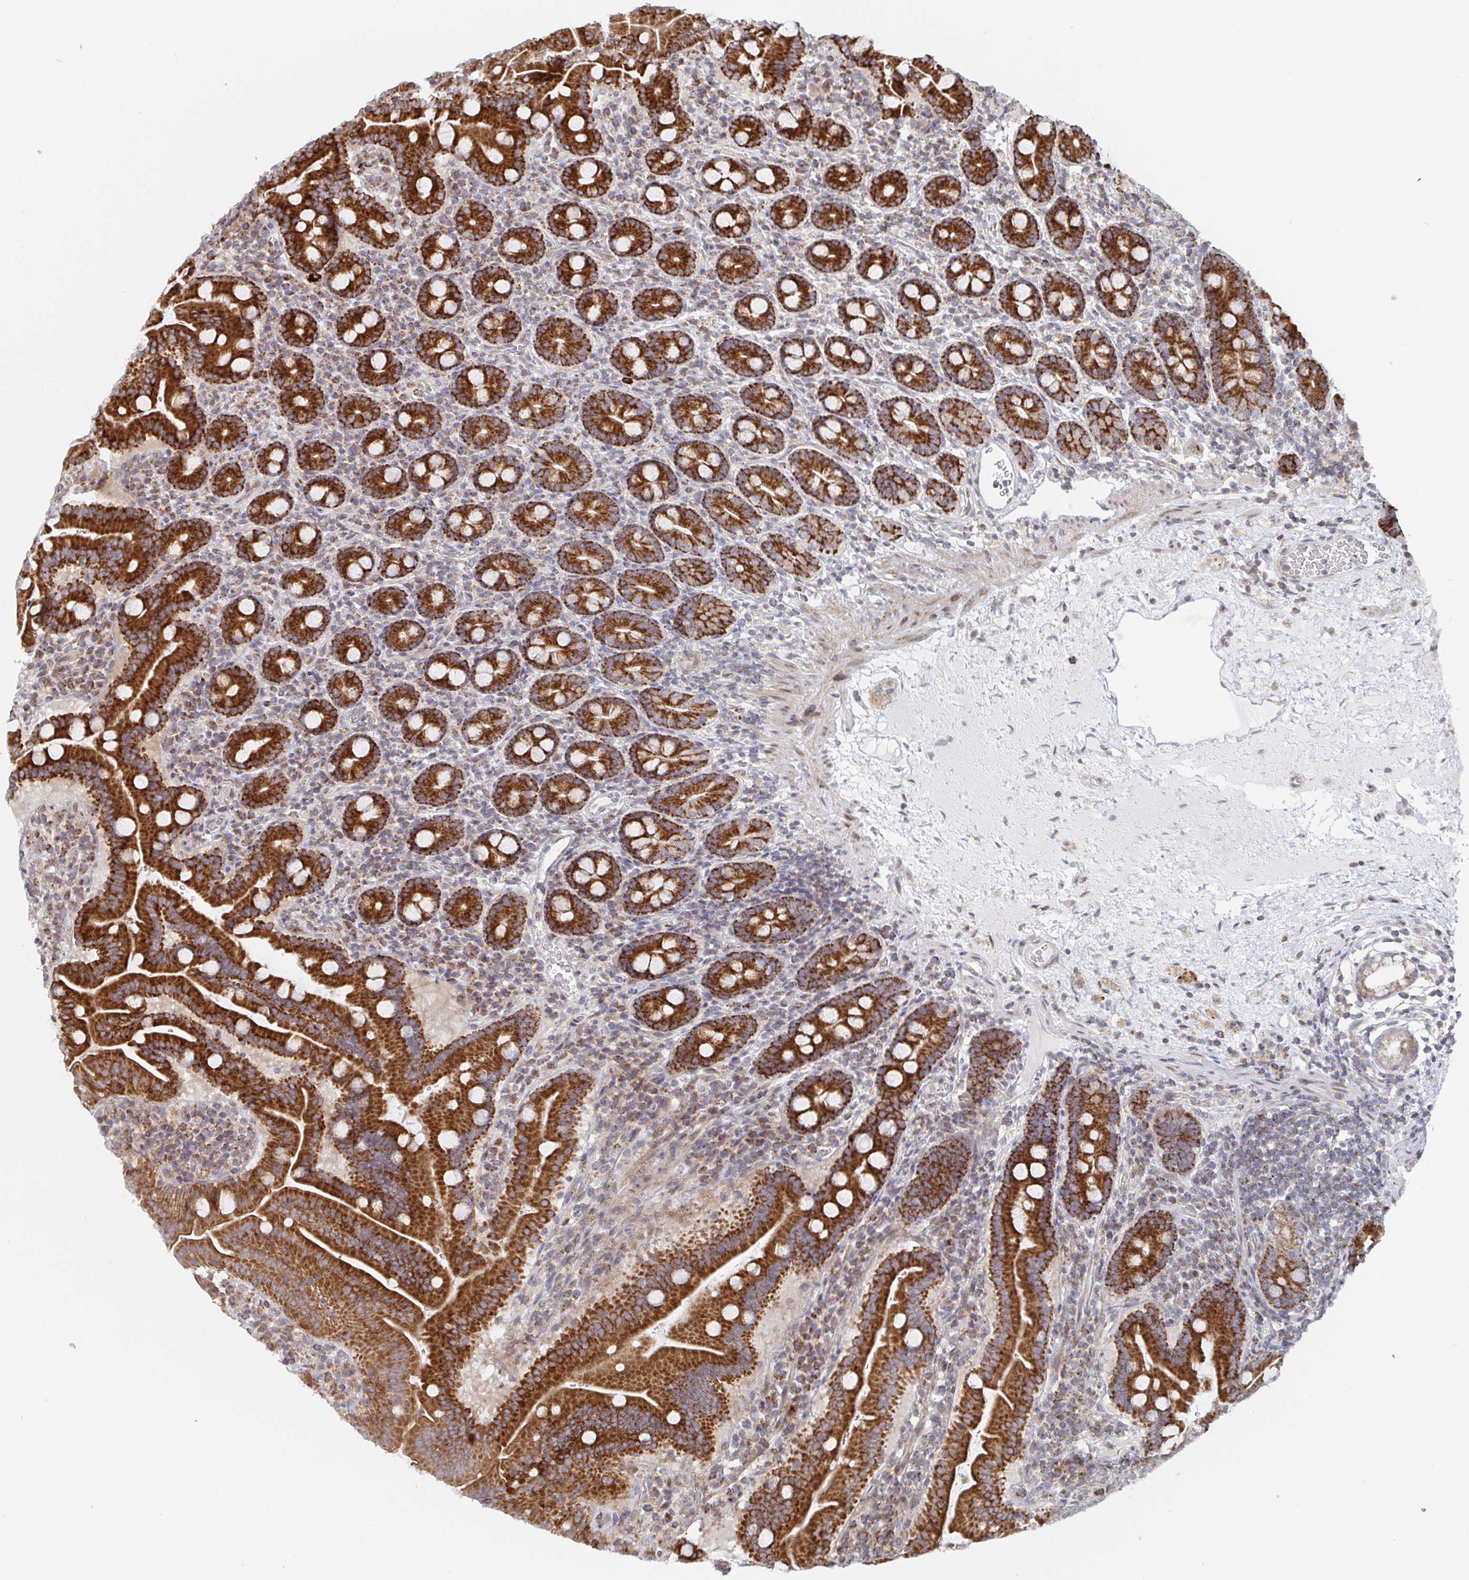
{"staining": {"intensity": "strong", "quantity": ">75%", "location": "cytoplasmic/membranous"}, "tissue": "small intestine", "cell_type": "Glandular cells", "image_type": "normal", "snomed": [{"axis": "morphology", "description": "Normal tissue, NOS"}, {"axis": "topography", "description": "Small intestine"}], "caption": "The photomicrograph exhibits a brown stain indicating the presence of a protein in the cytoplasmic/membranous of glandular cells in small intestine. (Brightfield microscopy of DAB IHC at high magnification).", "gene": "STARD8", "patient": {"sex": "male", "age": 26}}